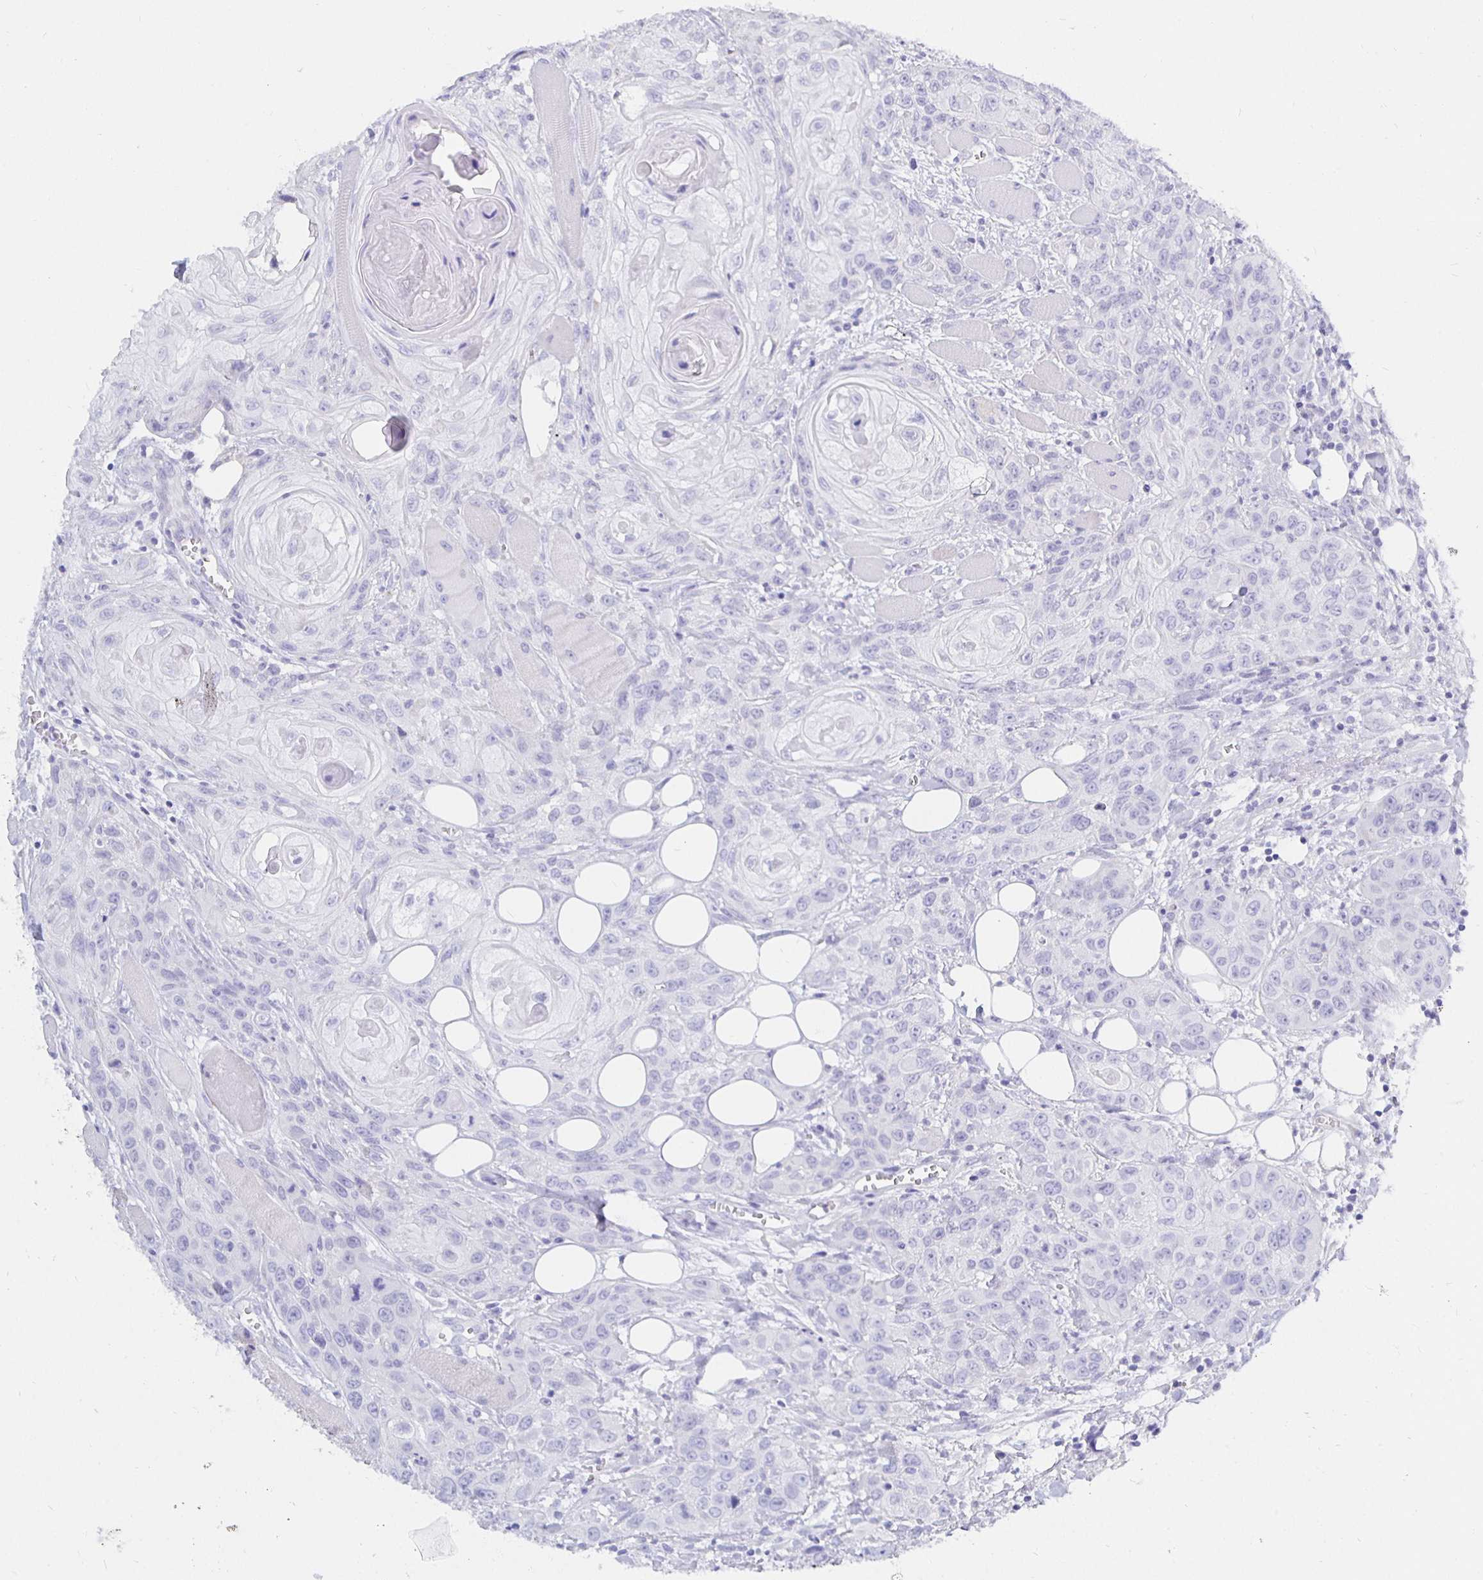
{"staining": {"intensity": "negative", "quantity": "none", "location": "none"}, "tissue": "head and neck cancer", "cell_type": "Tumor cells", "image_type": "cancer", "snomed": [{"axis": "morphology", "description": "Squamous cell carcinoma, NOS"}, {"axis": "topography", "description": "Oral tissue"}, {"axis": "topography", "description": "Head-Neck"}], "caption": "This micrograph is of head and neck squamous cell carcinoma stained with immunohistochemistry (IHC) to label a protein in brown with the nuclei are counter-stained blue. There is no staining in tumor cells.", "gene": "UMOD", "patient": {"sex": "male", "age": 58}}